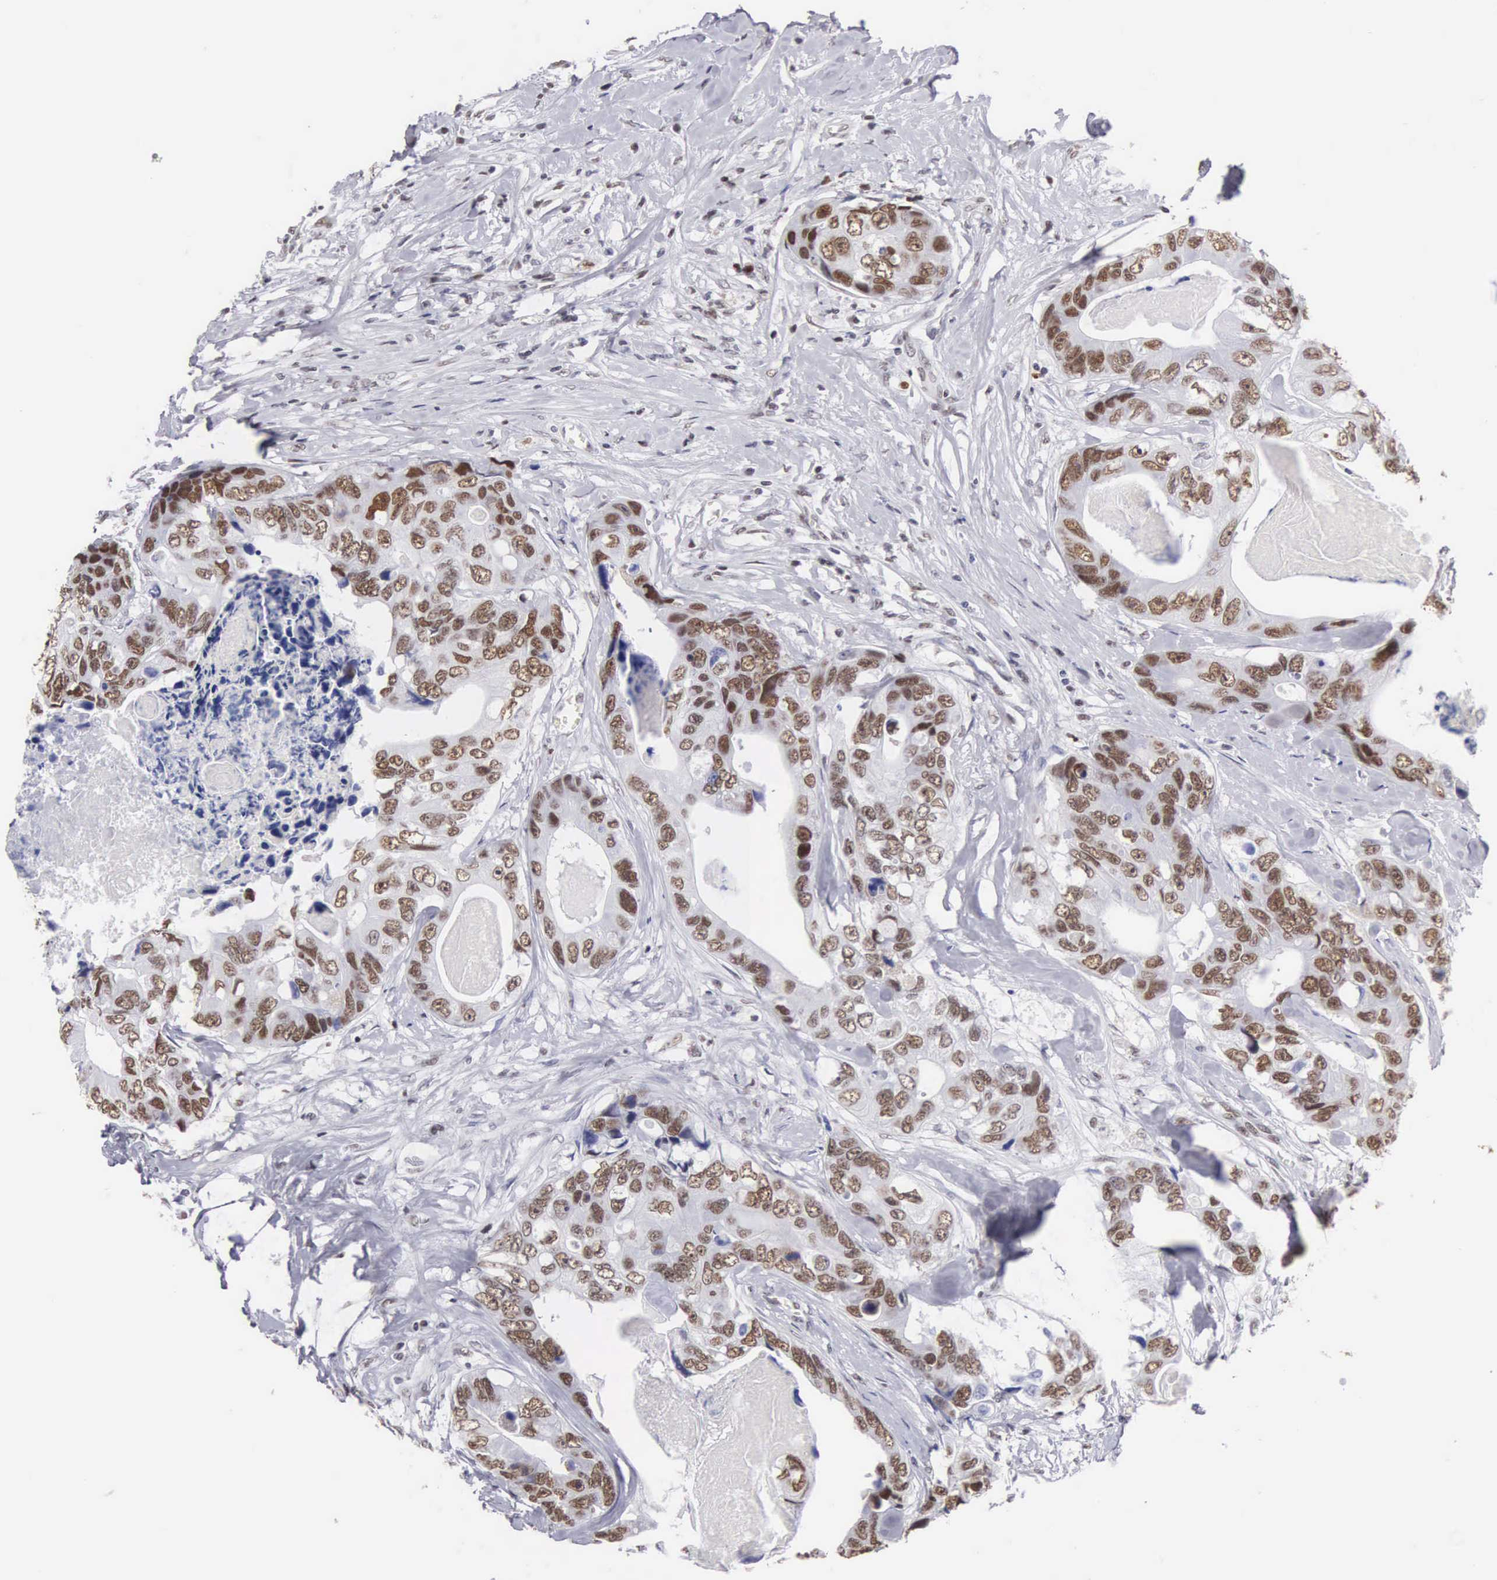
{"staining": {"intensity": "strong", "quantity": "25%-75%", "location": "nuclear"}, "tissue": "colorectal cancer", "cell_type": "Tumor cells", "image_type": "cancer", "snomed": [{"axis": "morphology", "description": "Adenocarcinoma, NOS"}, {"axis": "topography", "description": "Colon"}], "caption": "Human colorectal cancer (adenocarcinoma) stained with a brown dye shows strong nuclear positive expression in approximately 25%-75% of tumor cells.", "gene": "CSTF2", "patient": {"sex": "female", "age": 86}}